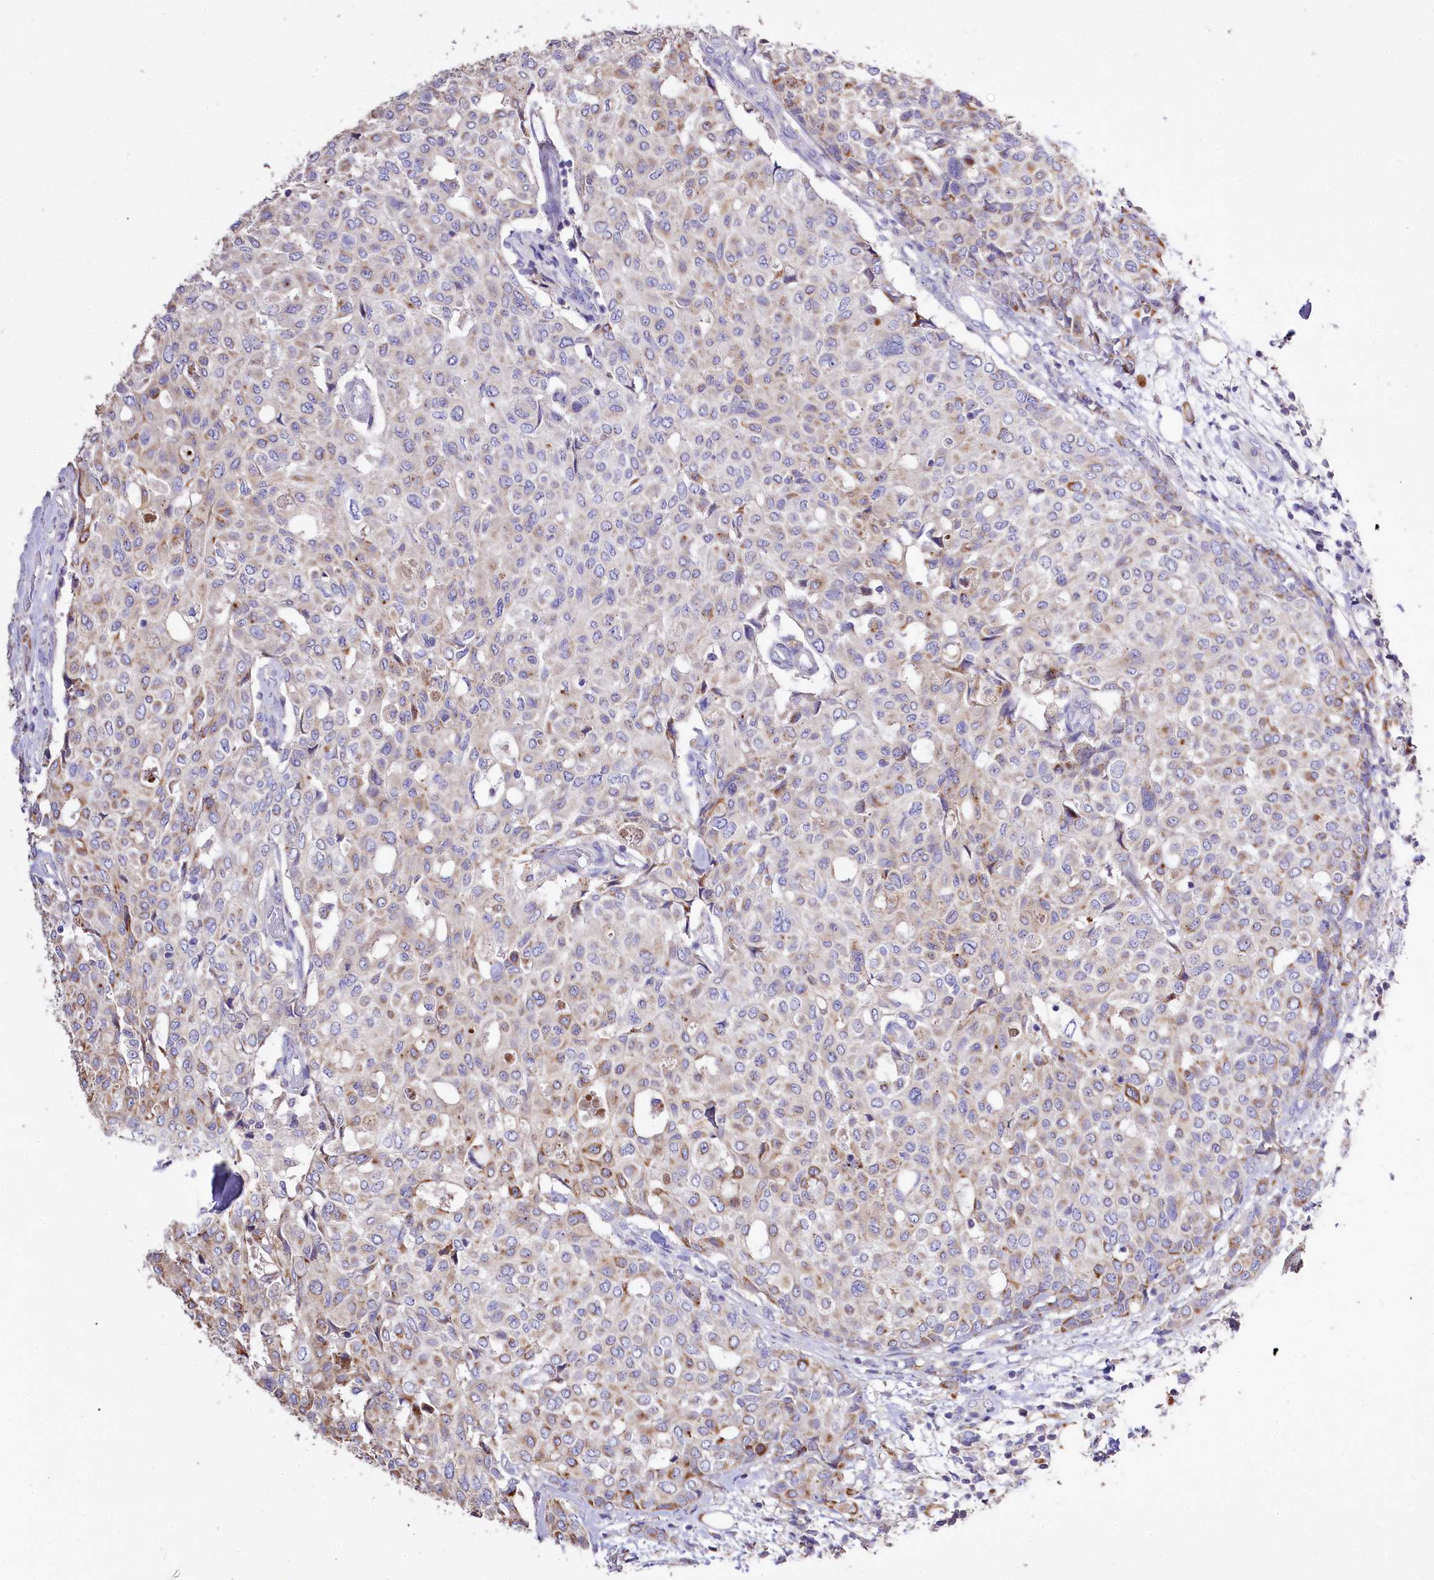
{"staining": {"intensity": "weak", "quantity": "<25%", "location": "cytoplasmic/membranous"}, "tissue": "breast cancer", "cell_type": "Tumor cells", "image_type": "cancer", "snomed": [{"axis": "morphology", "description": "Lobular carcinoma"}, {"axis": "topography", "description": "Breast"}], "caption": "Tumor cells are negative for protein expression in human breast cancer (lobular carcinoma). (IHC, brightfield microscopy, high magnification).", "gene": "PTER", "patient": {"sex": "female", "age": 51}}